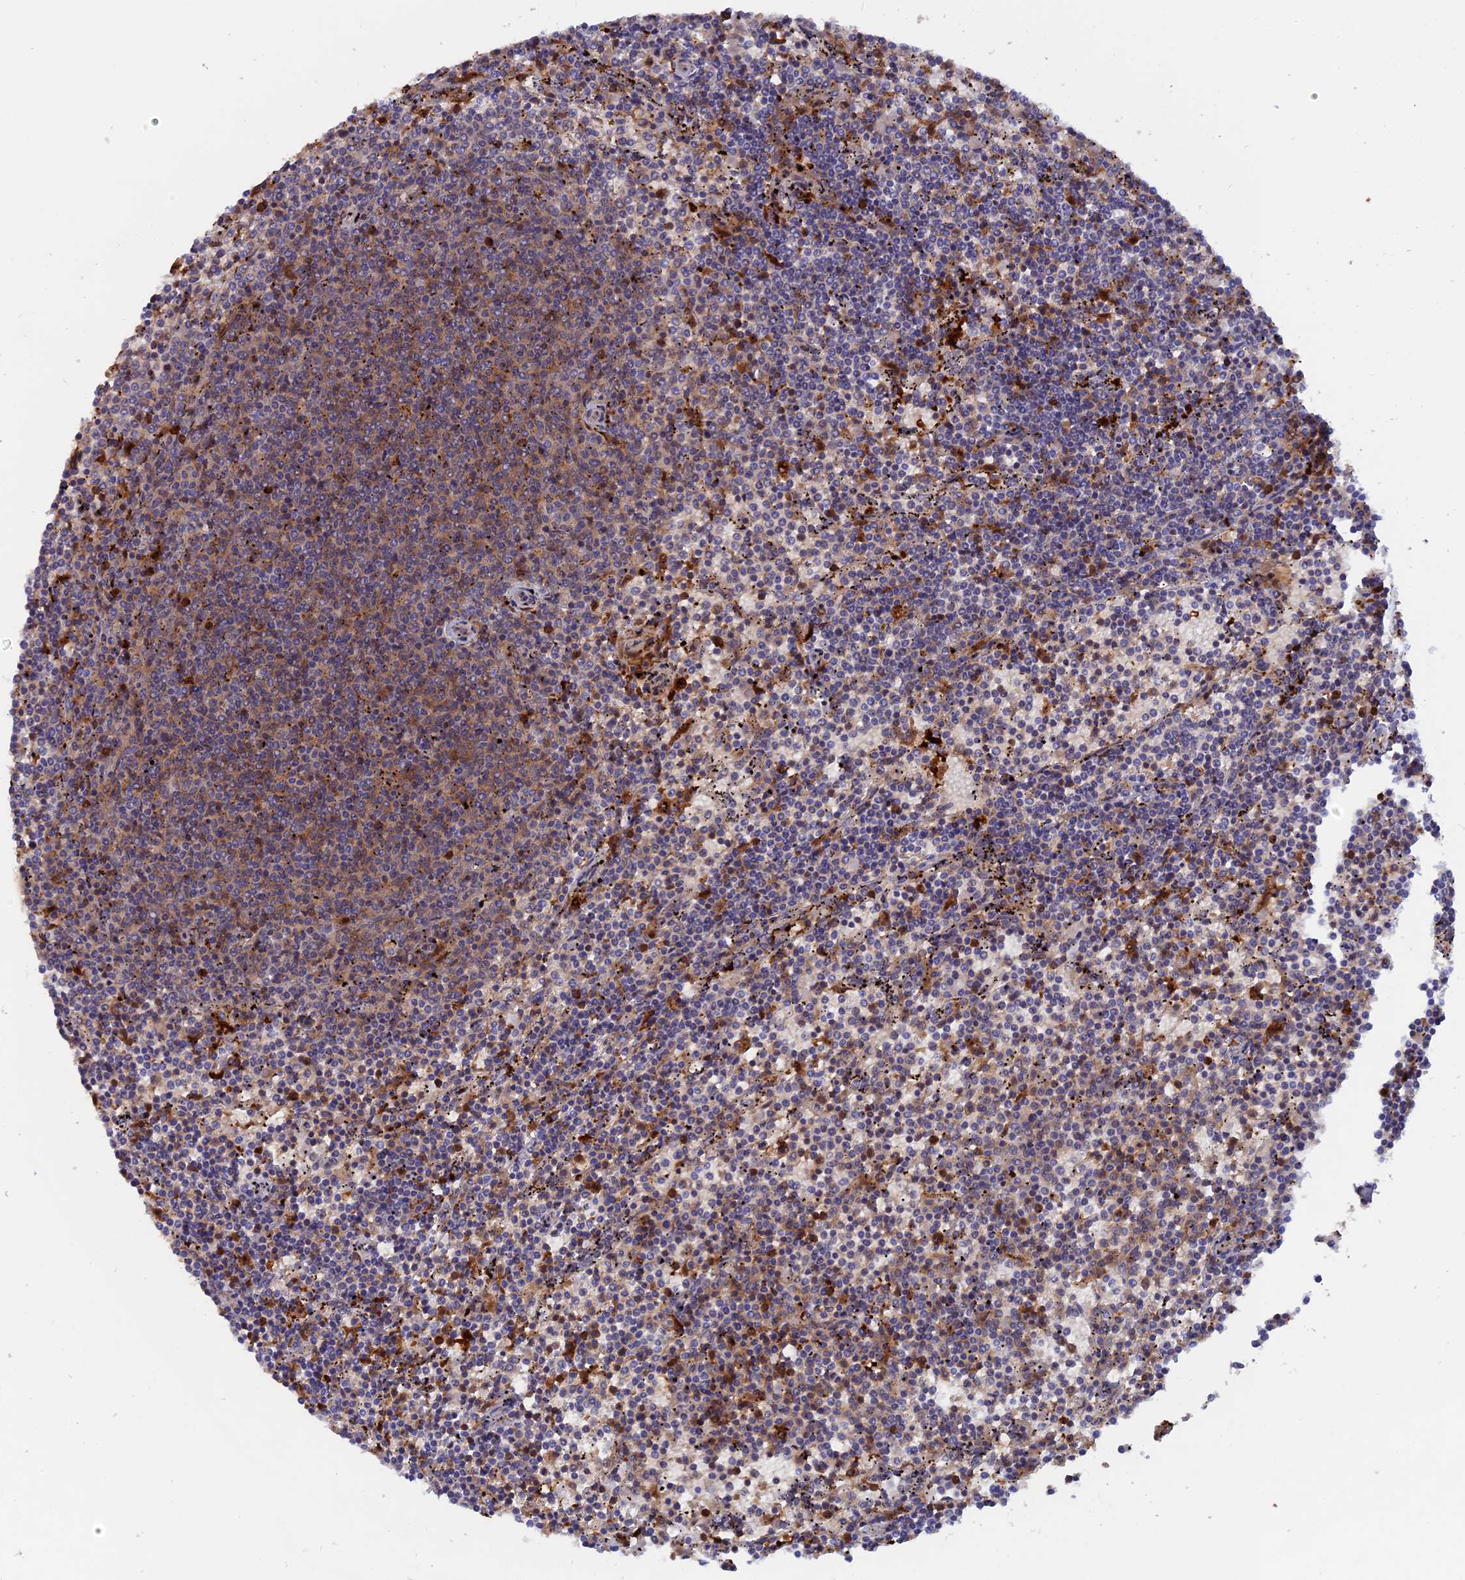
{"staining": {"intensity": "weak", "quantity": "25%-75%", "location": "cytoplasmic/membranous"}, "tissue": "lymphoma", "cell_type": "Tumor cells", "image_type": "cancer", "snomed": [{"axis": "morphology", "description": "Malignant lymphoma, non-Hodgkin's type, Low grade"}, {"axis": "topography", "description": "Spleen"}], "caption": "Immunohistochemical staining of lymphoma shows low levels of weak cytoplasmic/membranous protein positivity in about 25%-75% of tumor cells.", "gene": "BLVRA", "patient": {"sex": "female", "age": 50}}